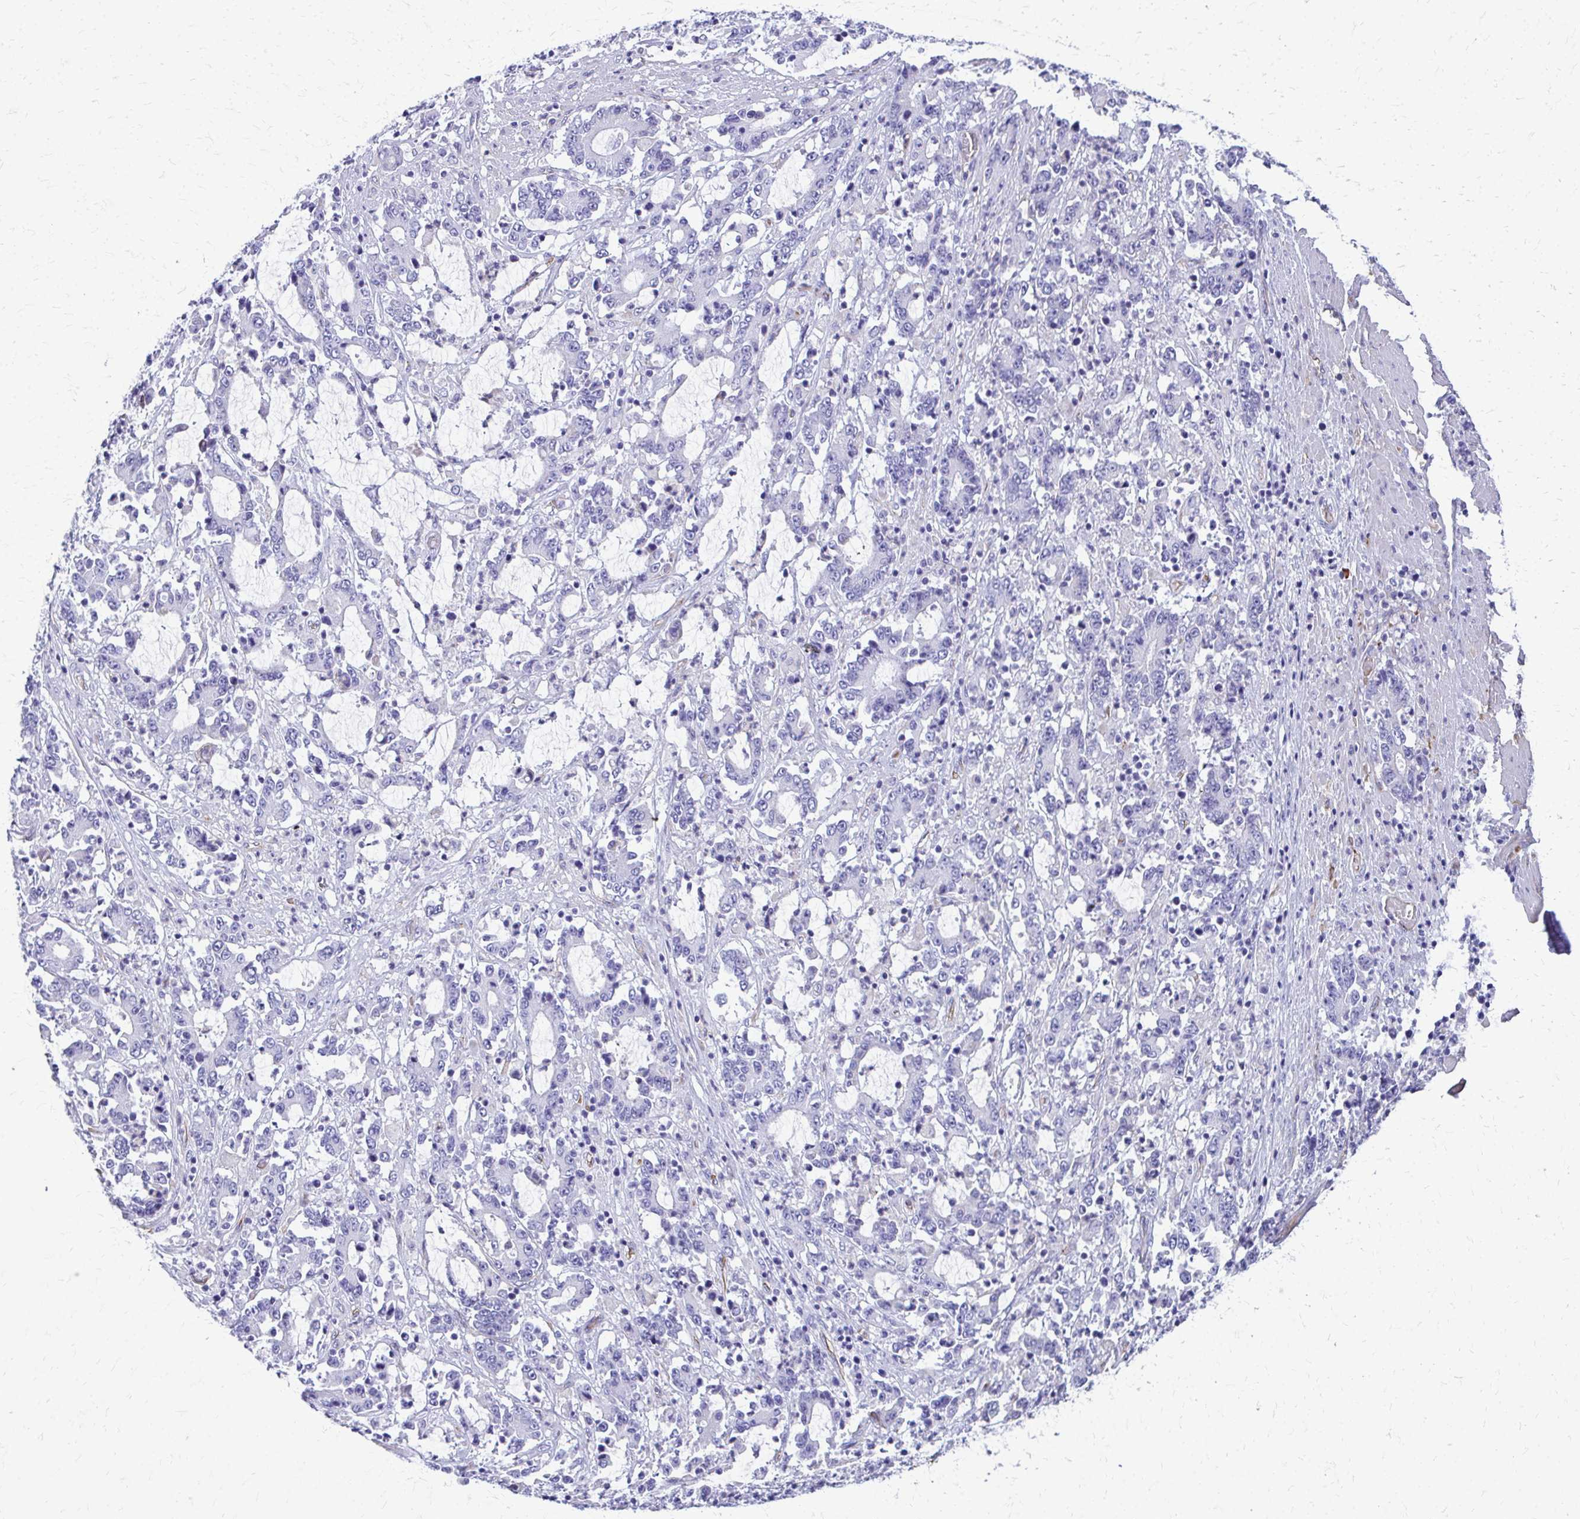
{"staining": {"intensity": "negative", "quantity": "none", "location": "none"}, "tissue": "stomach cancer", "cell_type": "Tumor cells", "image_type": "cancer", "snomed": [{"axis": "morphology", "description": "Adenocarcinoma, NOS"}, {"axis": "topography", "description": "Stomach, upper"}], "caption": "Stomach cancer (adenocarcinoma) stained for a protein using IHC displays no staining tumor cells.", "gene": "TPSG1", "patient": {"sex": "male", "age": 68}}